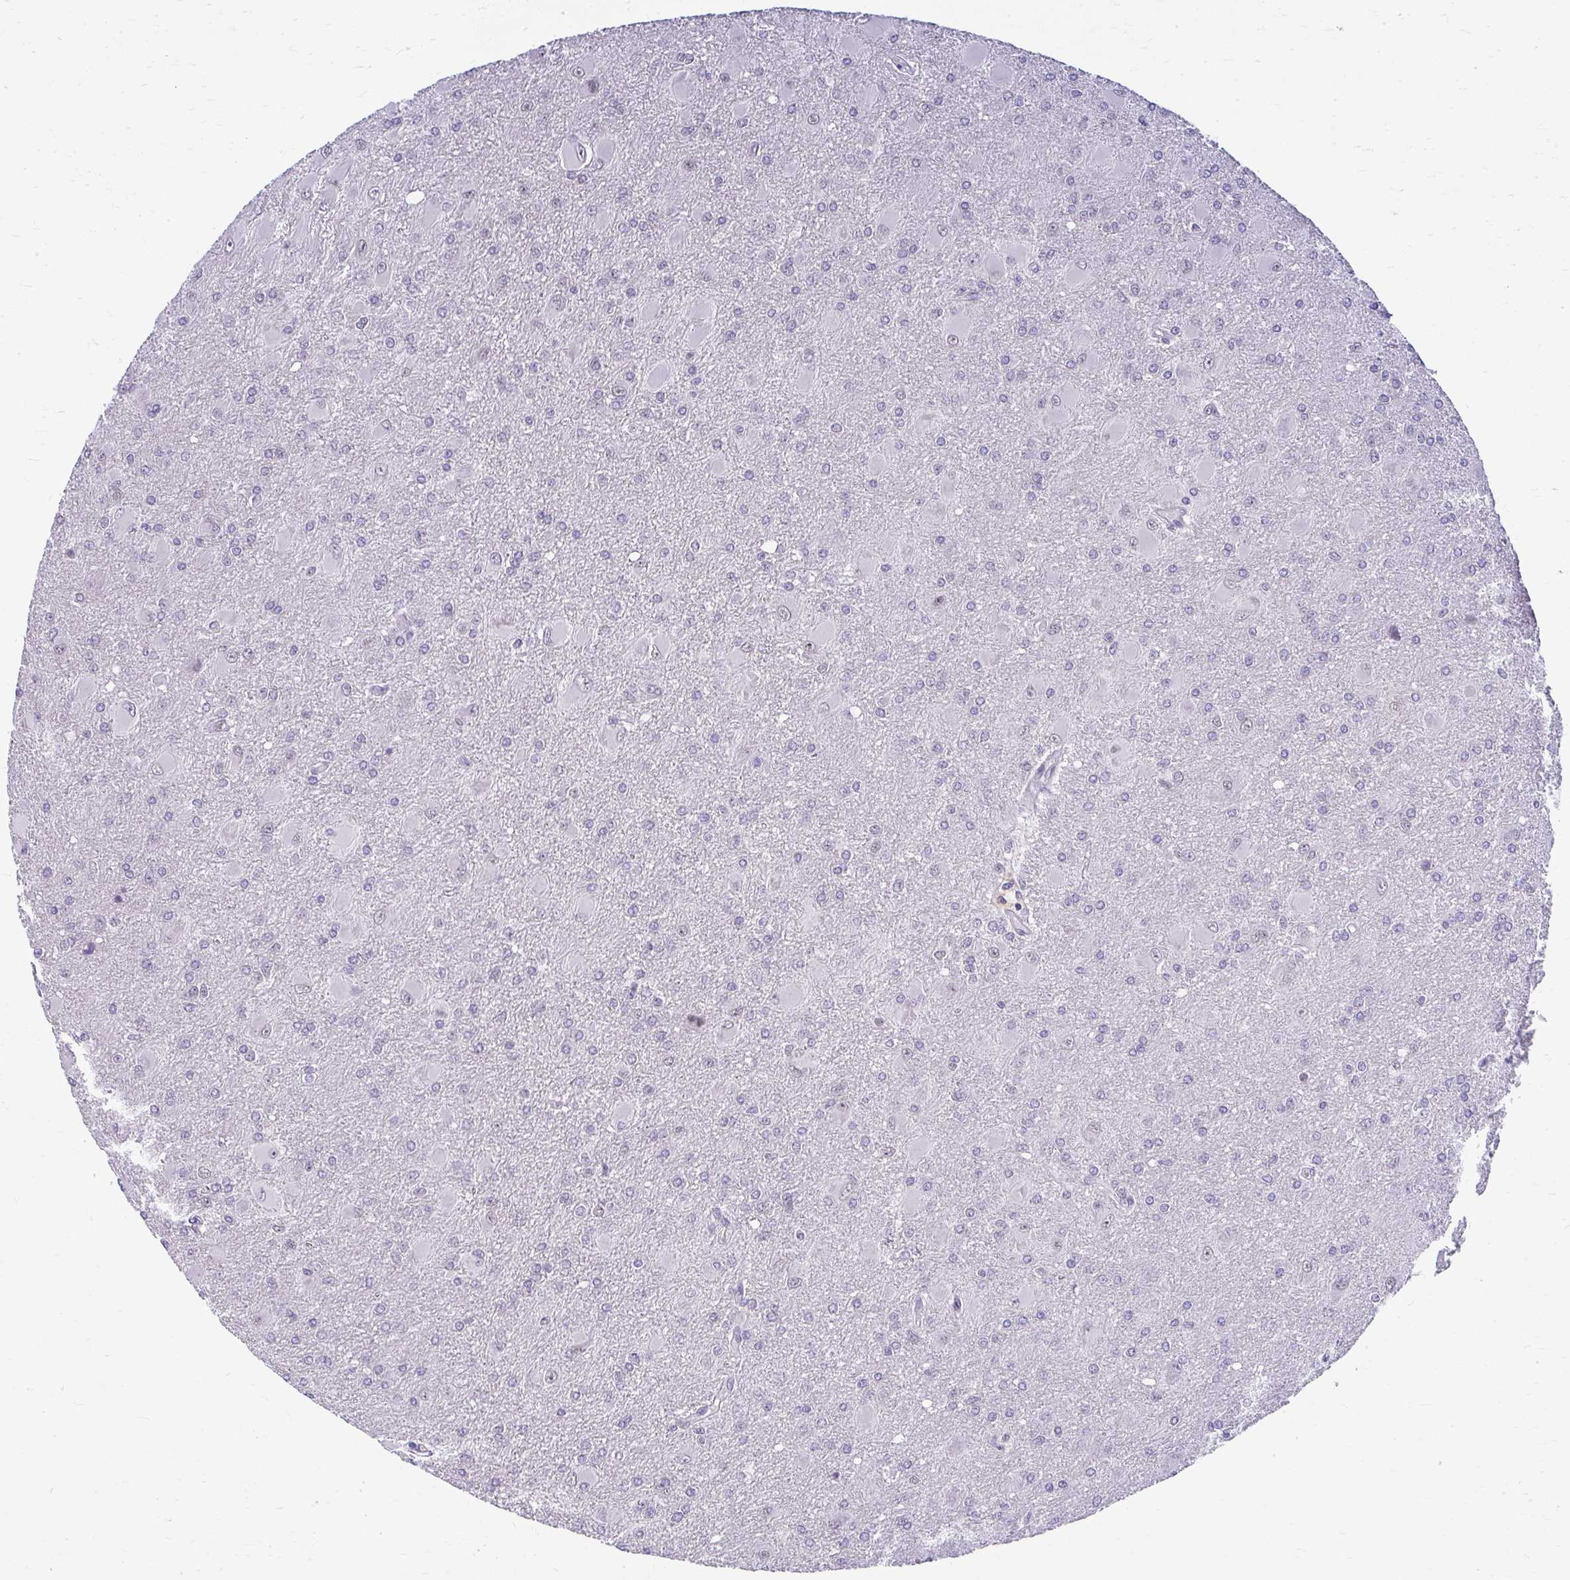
{"staining": {"intensity": "negative", "quantity": "none", "location": "none"}, "tissue": "glioma", "cell_type": "Tumor cells", "image_type": "cancer", "snomed": [{"axis": "morphology", "description": "Glioma, malignant, High grade"}, {"axis": "topography", "description": "Brain"}], "caption": "This is a image of immunohistochemistry staining of malignant high-grade glioma, which shows no expression in tumor cells.", "gene": "TEX33", "patient": {"sex": "male", "age": 67}}